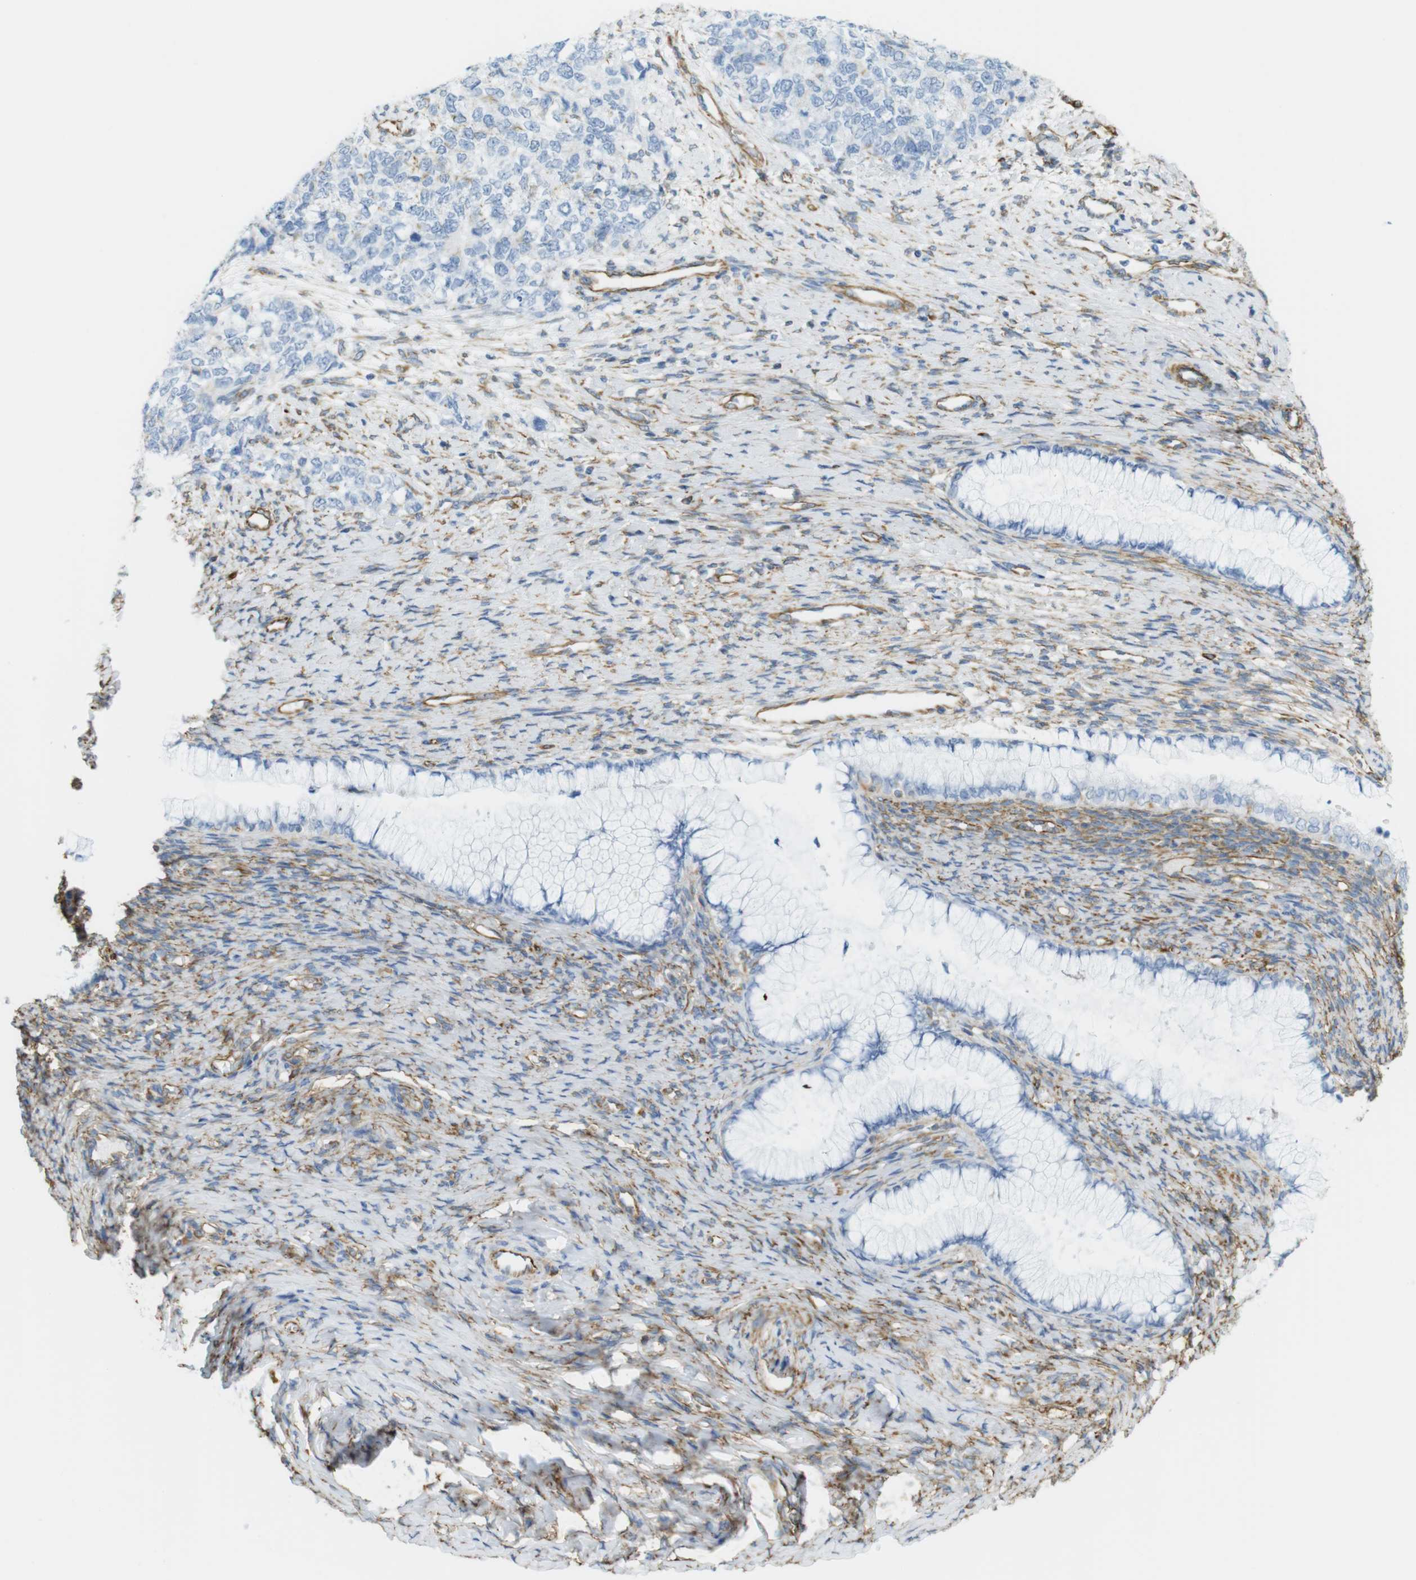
{"staining": {"intensity": "negative", "quantity": "none", "location": "none"}, "tissue": "cervical cancer", "cell_type": "Tumor cells", "image_type": "cancer", "snomed": [{"axis": "morphology", "description": "Squamous cell carcinoma, NOS"}, {"axis": "topography", "description": "Cervix"}], "caption": "Tumor cells are negative for protein expression in human squamous cell carcinoma (cervical). The staining is performed using DAB (3,3'-diaminobenzidine) brown chromogen with nuclei counter-stained in using hematoxylin.", "gene": "MS4A10", "patient": {"sex": "female", "age": 63}}